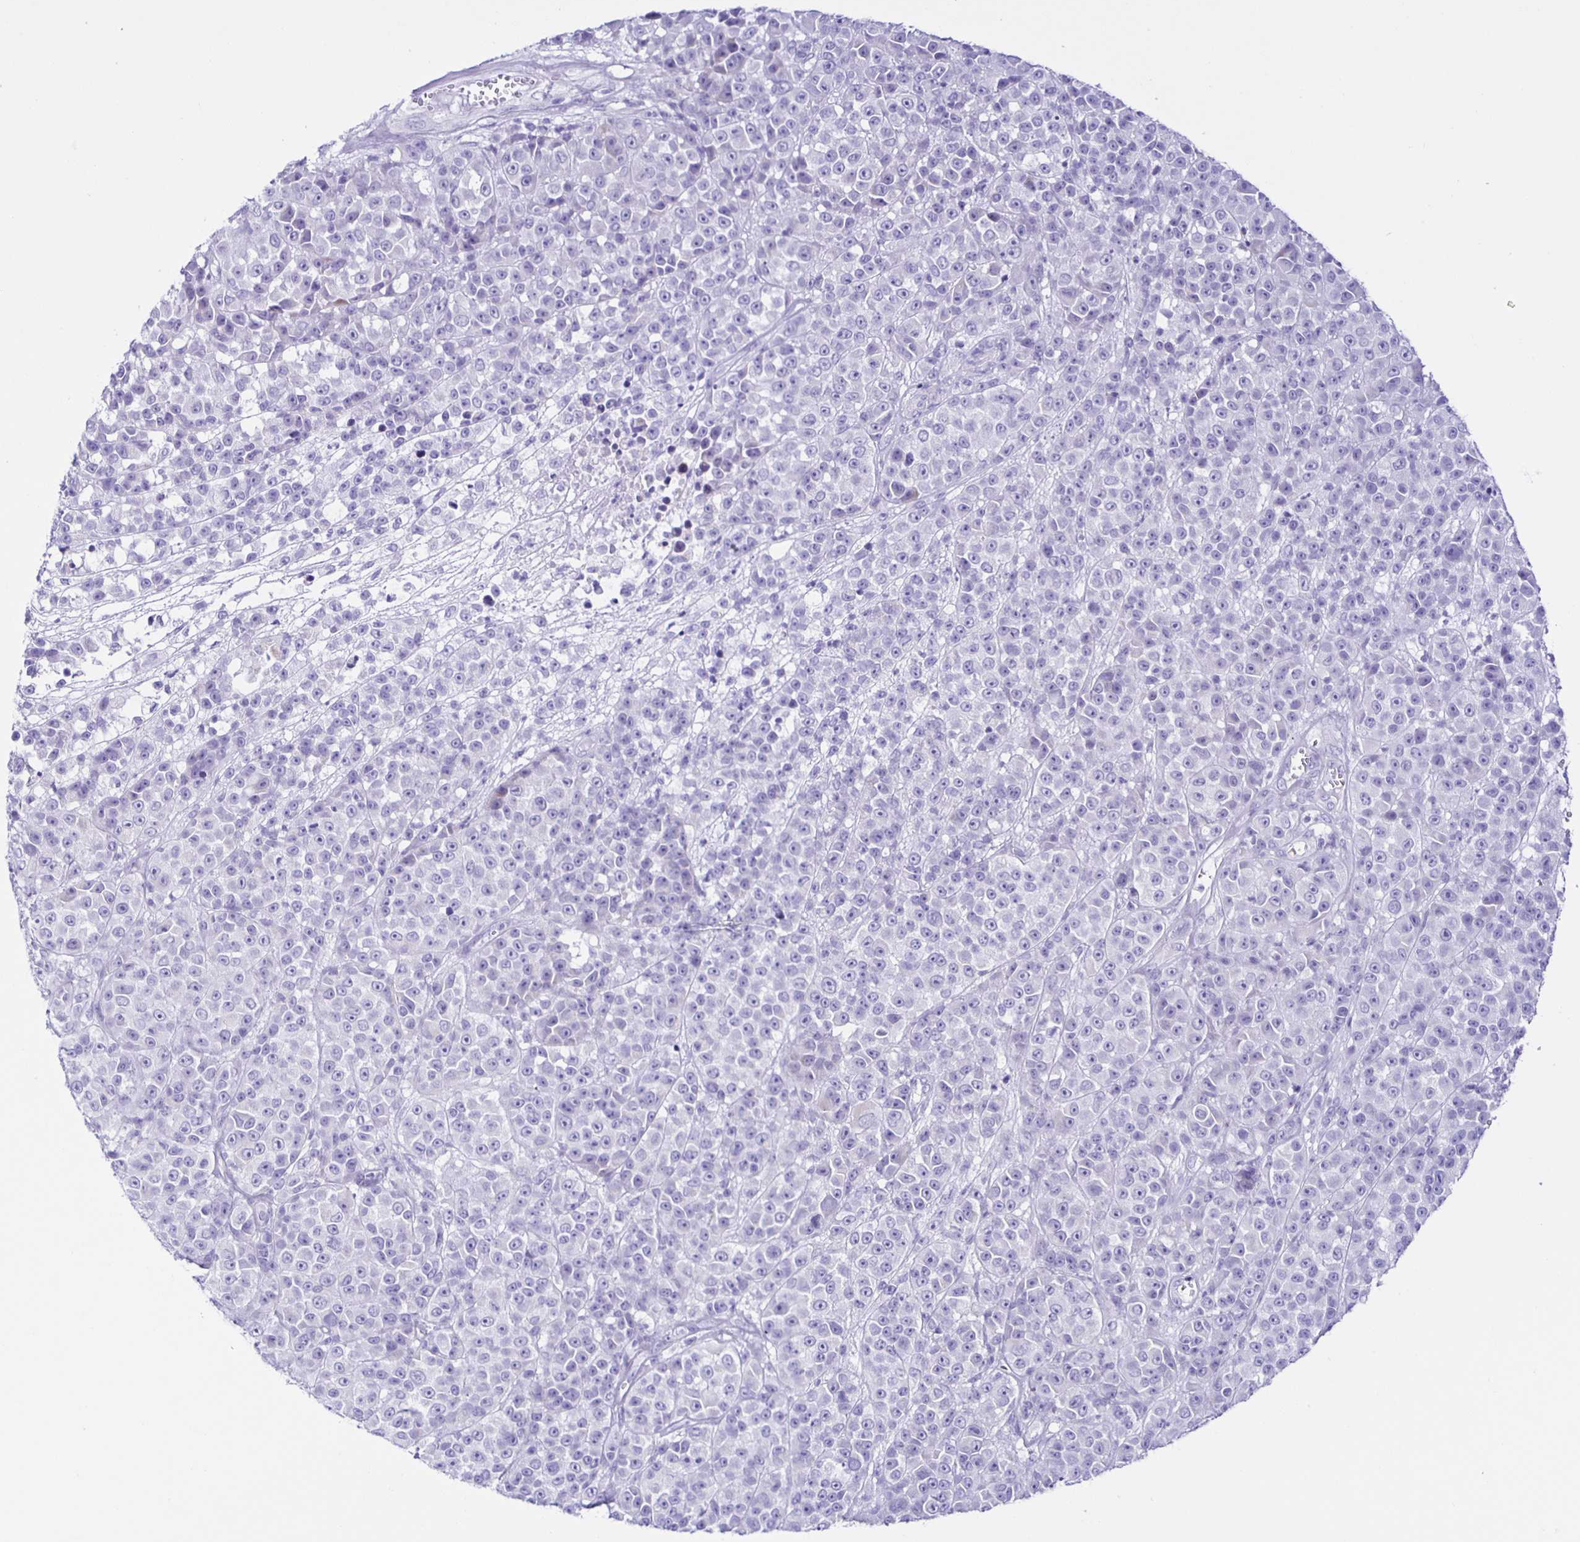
{"staining": {"intensity": "negative", "quantity": "none", "location": "none"}, "tissue": "melanoma", "cell_type": "Tumor cells", "image_type": "cancer", "snomed": [{"axis": "morphology", "description": "Malignant melanoma, NOS"}, {"axis": "topography", "description": "Skin"}, {"axis": "topography", "description": "Skin of back"}], "caption": "Immunohistochemical staining of melanoma reveals no significant staining in tumor cells.", "gene": "AQP6", "patient": {"sex": "male", "age": 91}}